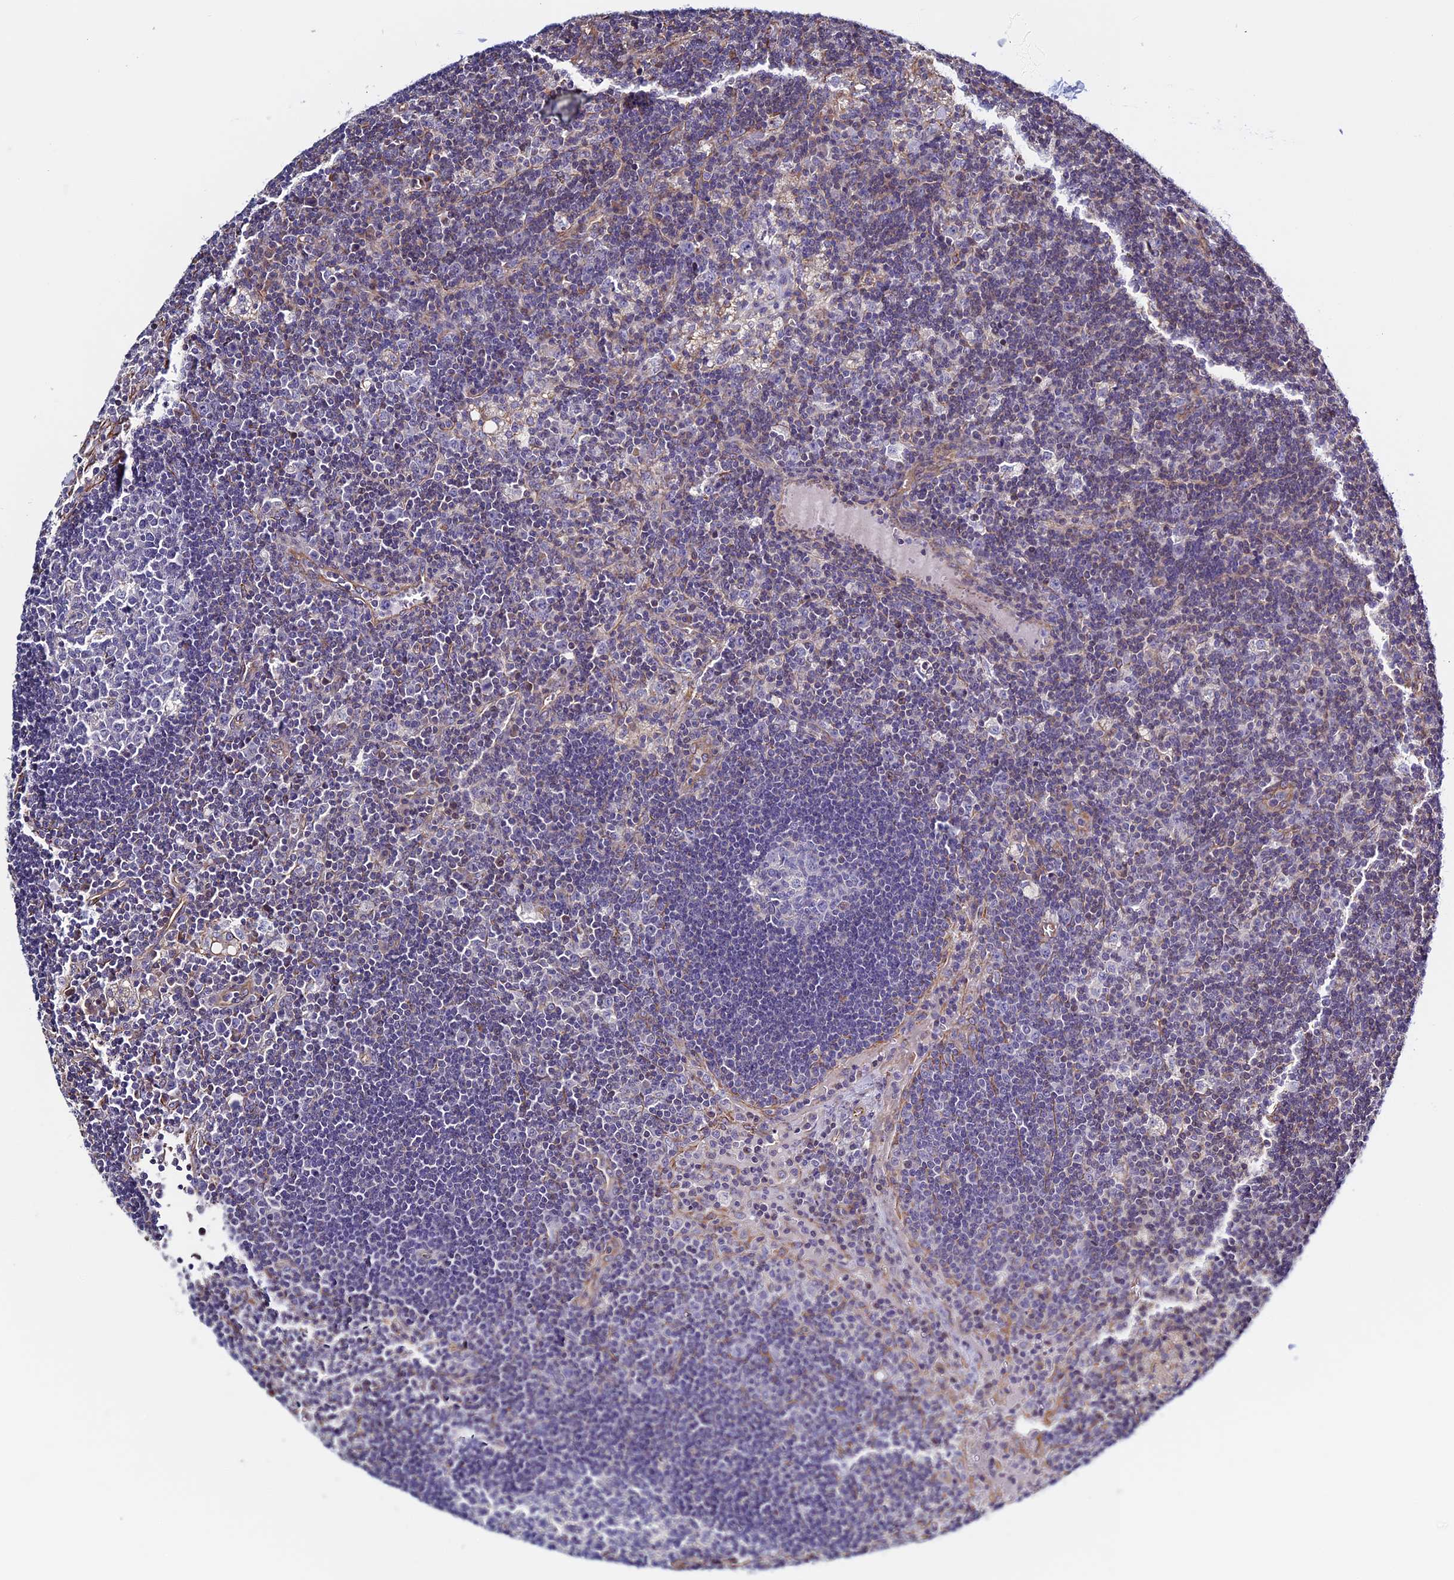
{"staining": {"intensity": "negative", "quantity": "none", "location": "none"}, "tissue": "lymph node", "cell_type": "Germinal center cells", "image_type": "normal", "snomed": [{"axis": "morphology", "description": "Normal tissue, NOS"}, {"axis": "topography", "description": "Lymph node"}], "caption": "This is an immunohistochemistry (IHC) image of unremarkable lymph node. There is no expression in germinal center cells.", "gene": "BCL2L10", "patient": {"sex": "male", "age": 58}}